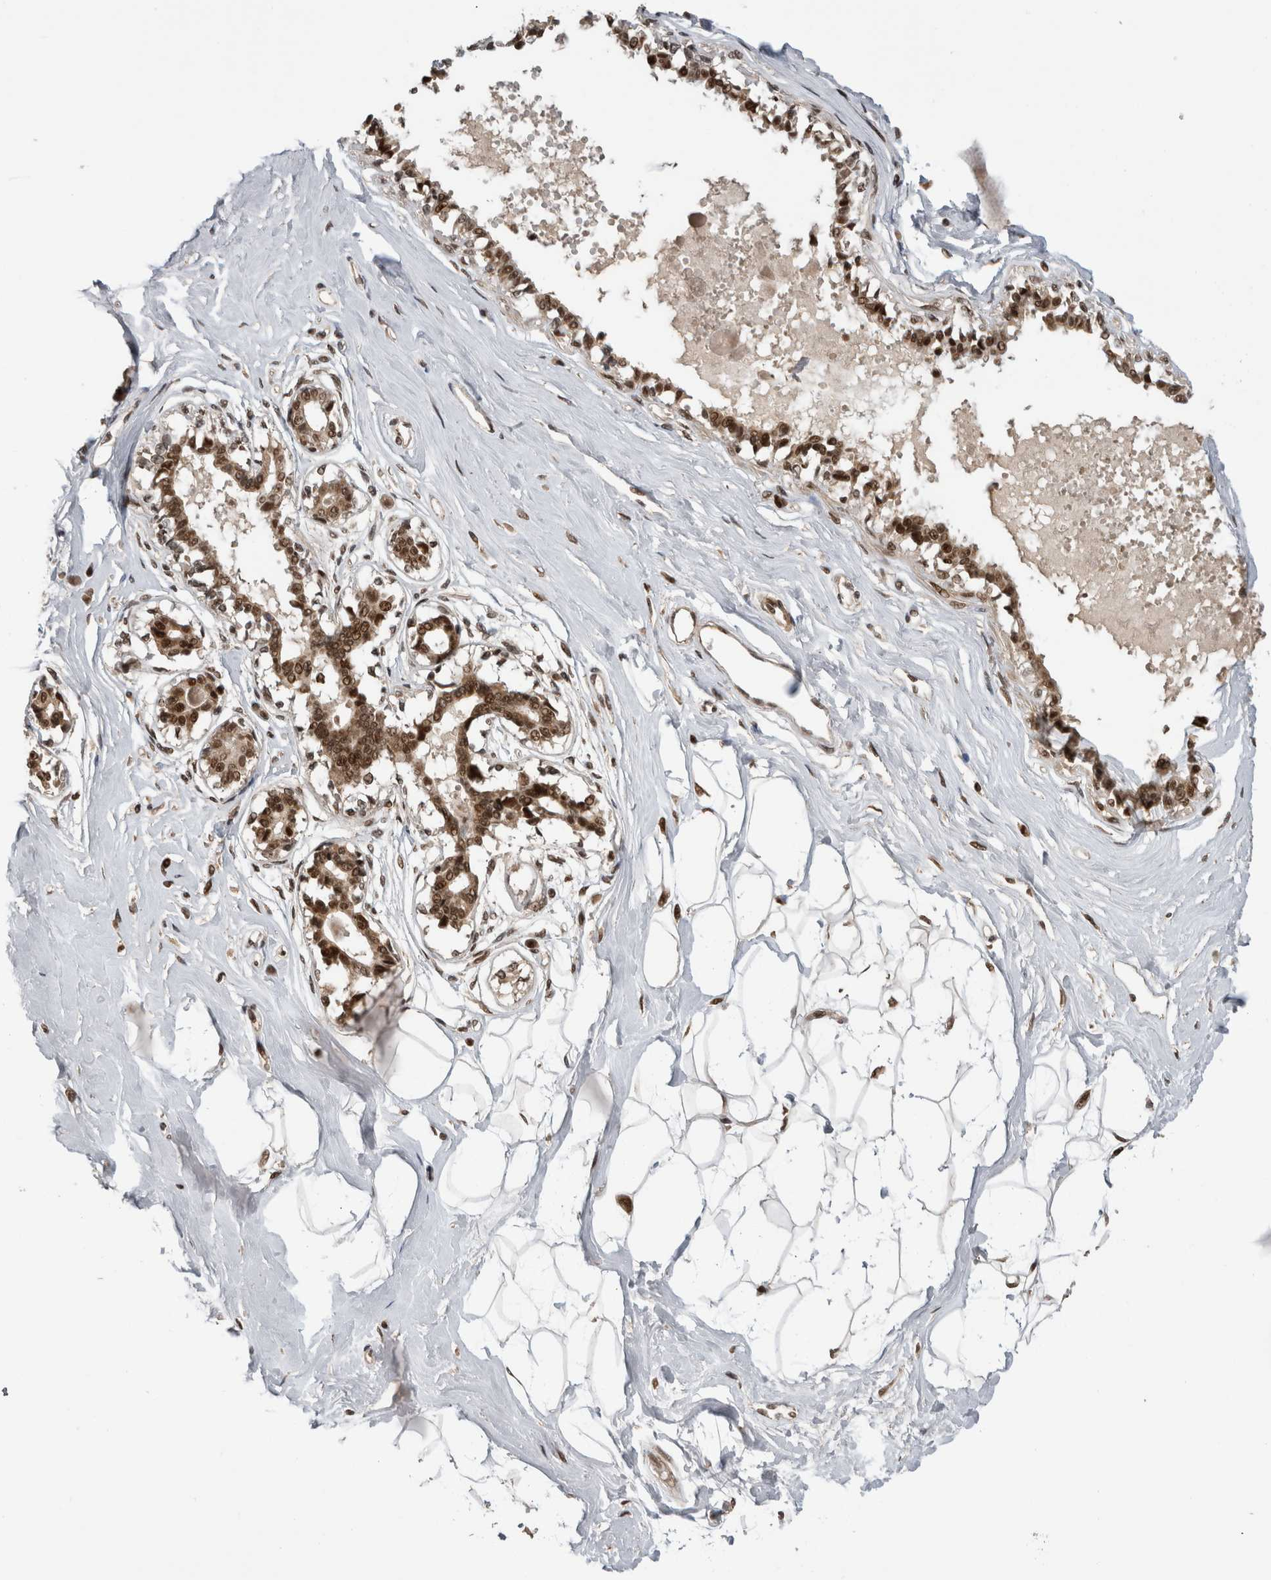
{"staining": {"intensity": "moderate", "quantity": ">75%", "location": "nuclear"}, "tissue": "breast", "cell_type": "Adipocytes", "image_type": "normal", "snomed": [{"axis": "morphology", "description": "Normal tissue, NOS"}, {"axis": "topography", "description": "Breast"}], "caption": "Immunohistochemistry photomicrograph of benign breast stained for a protein (brown), which reveals medium levels of moderate nuclear positivity in about >75% of adipocytes.", "gene": "CPSF2", "patient": {"sex": "female", "age": 45}}